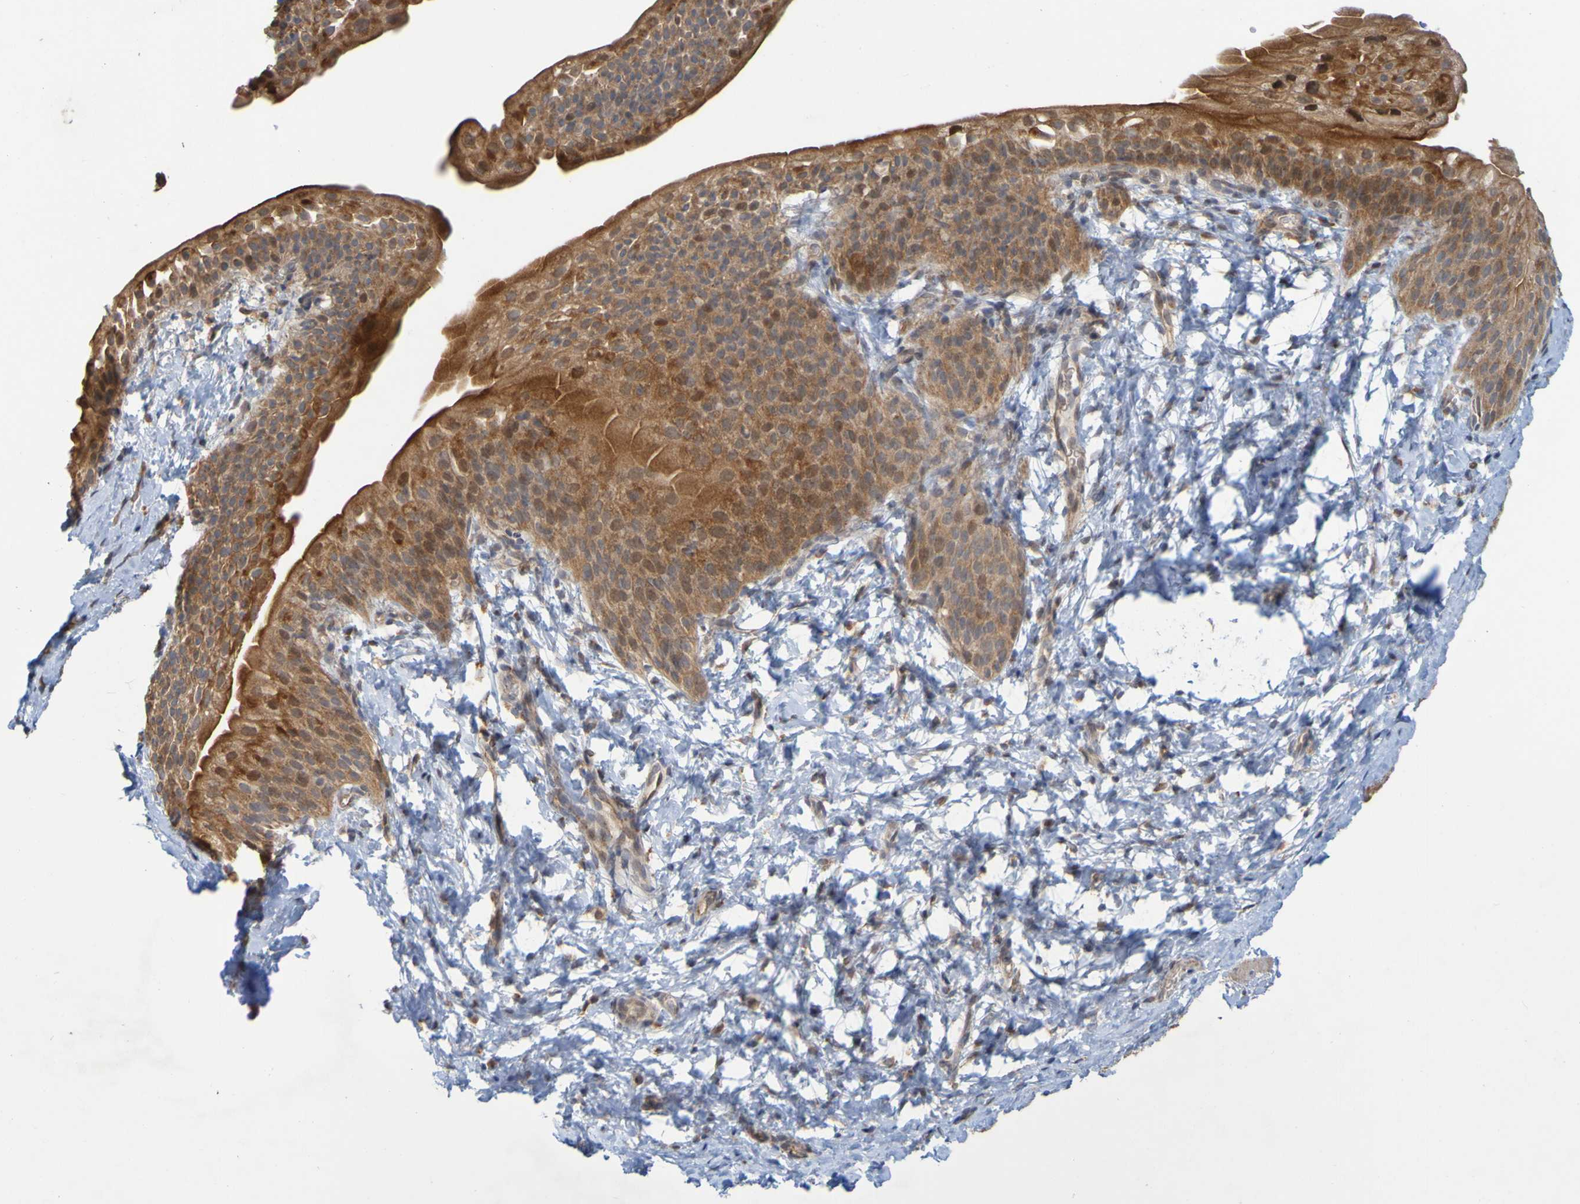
{"staining": {"intensity": "weak", "quantity": ">75%", "location": "cytoplasmic/membranous"}, "tissue": "smooth muscle", "cell_type": "Smooth muscle cells", "image_type": "normal", "snomed": [{"axis": "morphology", "description": "Normal tissue, NOS"}, {"axis": "topography", "description": "Smooth muscle"}], "caption": "A micrograph showing weak cytoplasmic/membranous positivity in approximately >75% of smooth muscle cells in unremarkable smooth muscle, as visualized by brown immunohistochemical staining.", "gene": "TMBIM1", "patient": {"sex": "male", "age": 16}}